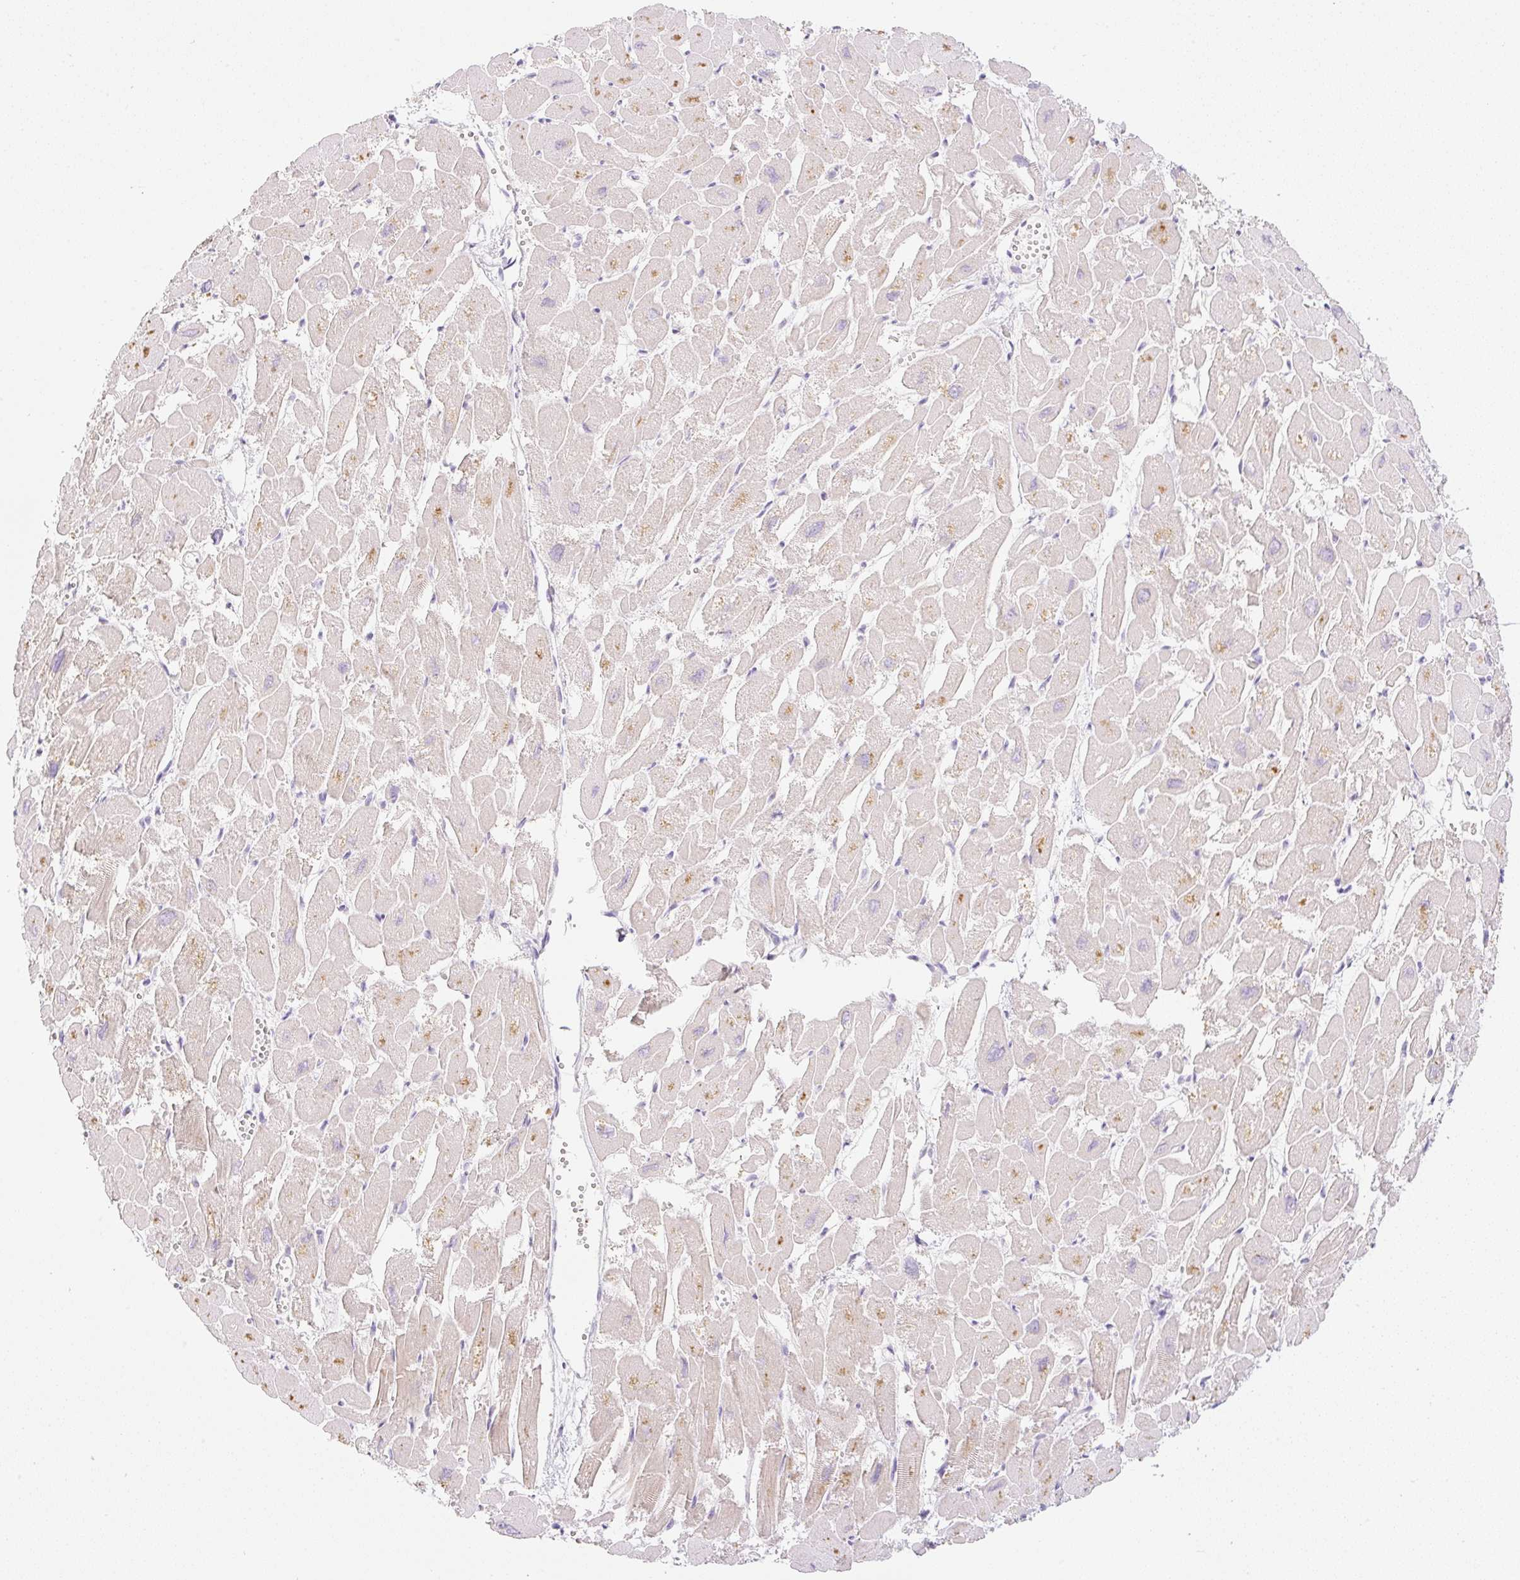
{"staining": {"intensity": "moderate", "quantity": "25%-75%", "location": "cytoplasmic/membranous"}, "tissue": "heart muscle", "cell_type": "Cardiomyocytes", "image_type": "normal", "snomed": [{"axis": "morphology", "description": "Normal tissue, NOS"}, {"axis": "topography", "description": "Heart"}], "caption": "A high-resolution micrograph shows immunohistochemistry (IHC) staining of unremarkable heart muscle, which reveals moderate cytoplasmic/membranous staining in approximately 25%-75% of cardiomyocytes.", "gene": "MIA2", "patient": {"sex": "male", "age": 54}}